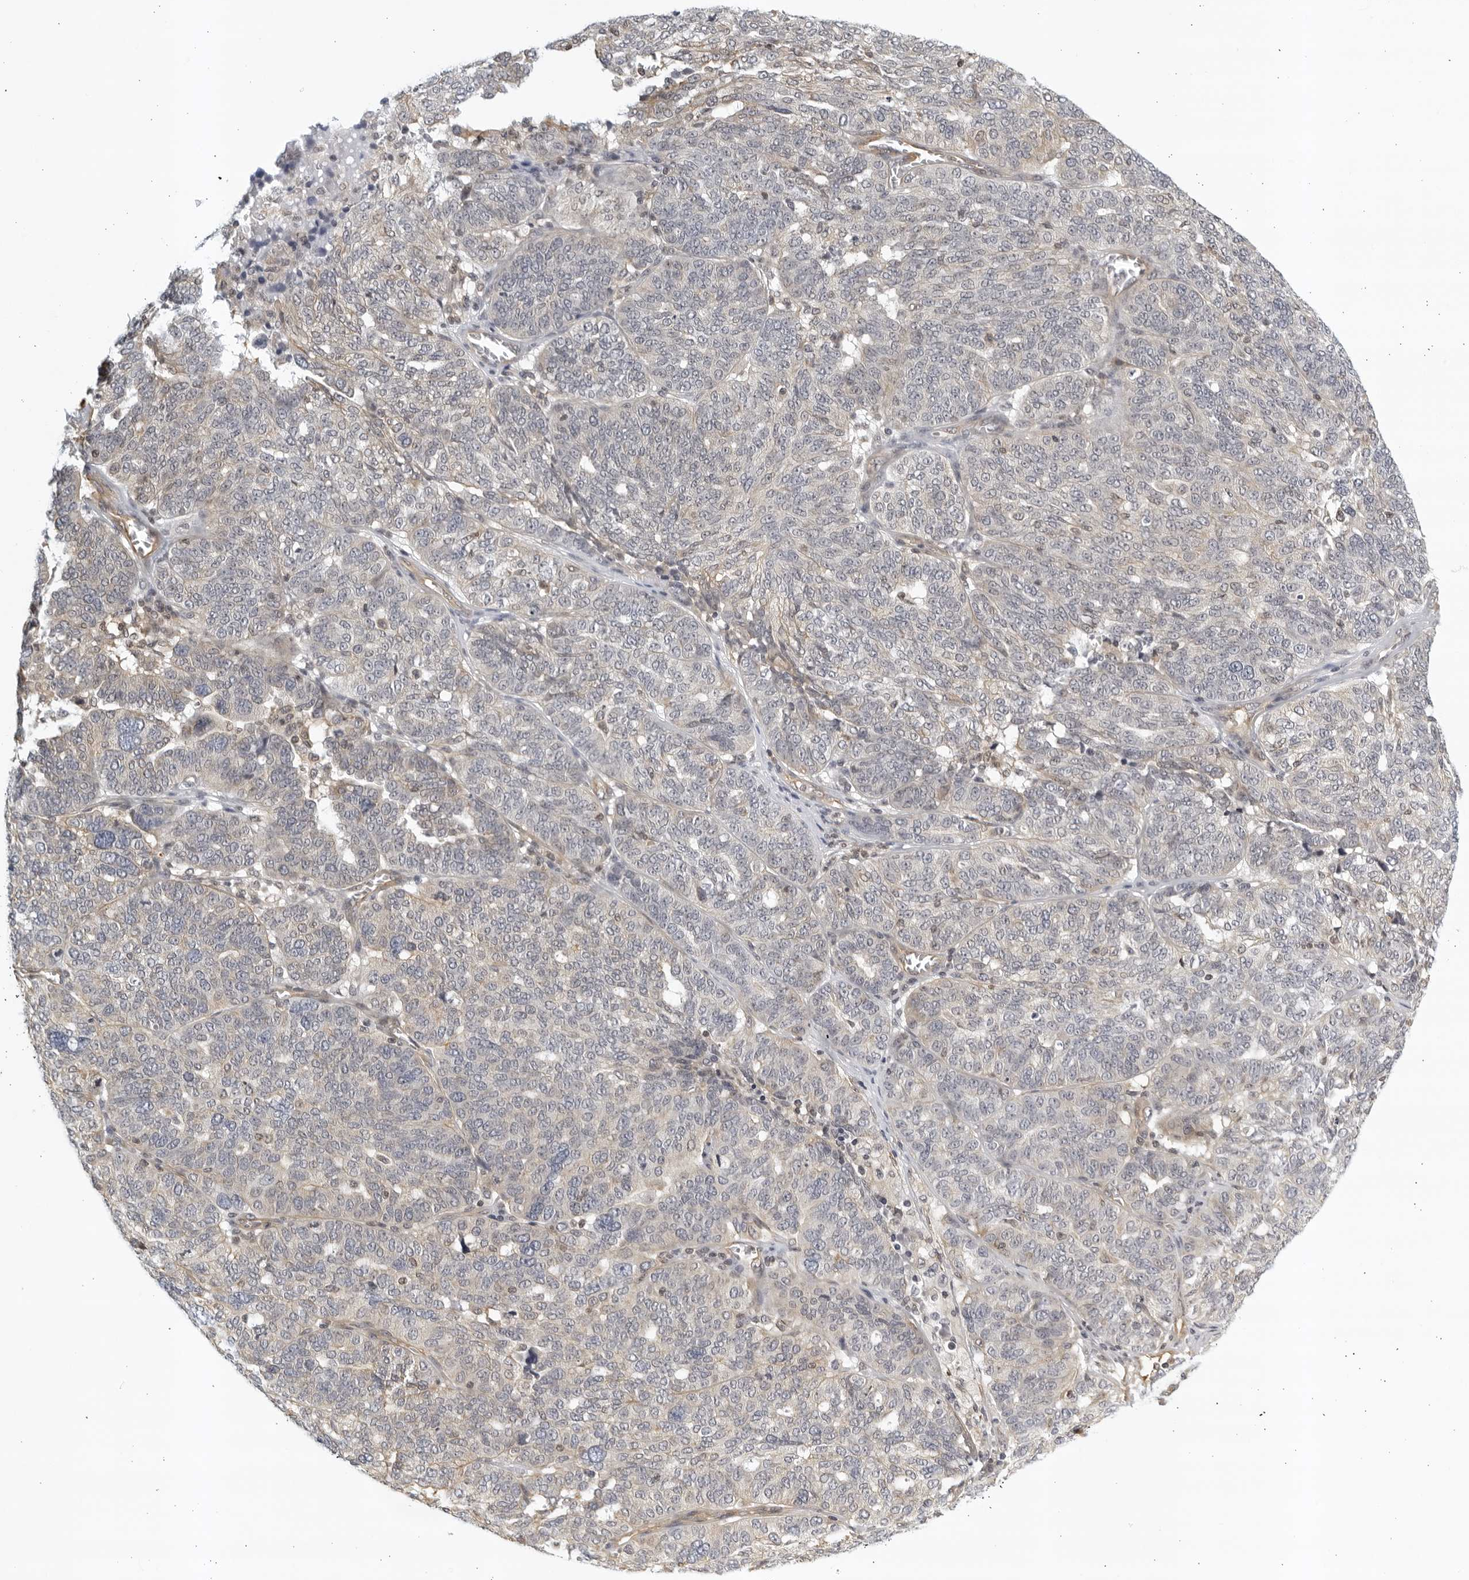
{"staining": {"intensity": "negative", "quantity": "none", "location": "none"}, "tissue": "ovarian cancer", "cell_type": "Tumor cells", "image_type": "cancer", "snomed": [{"axis": "morphology", "description": "Cystadenocarcinoma, serous, NOS"}, {"axis": "topography", "description": "Ovary"}], "caption": "High magnification brightfield microscopy of ovarian serous cystadenocarcinoma stained with DAB (3,3'-diaminobenzidine) (brown) and counterstained with hematoxylin (blue): tumor cells show no significant expression.", "gene": "SERTAD4", "patient": {"sex": "female", "age": 59}}